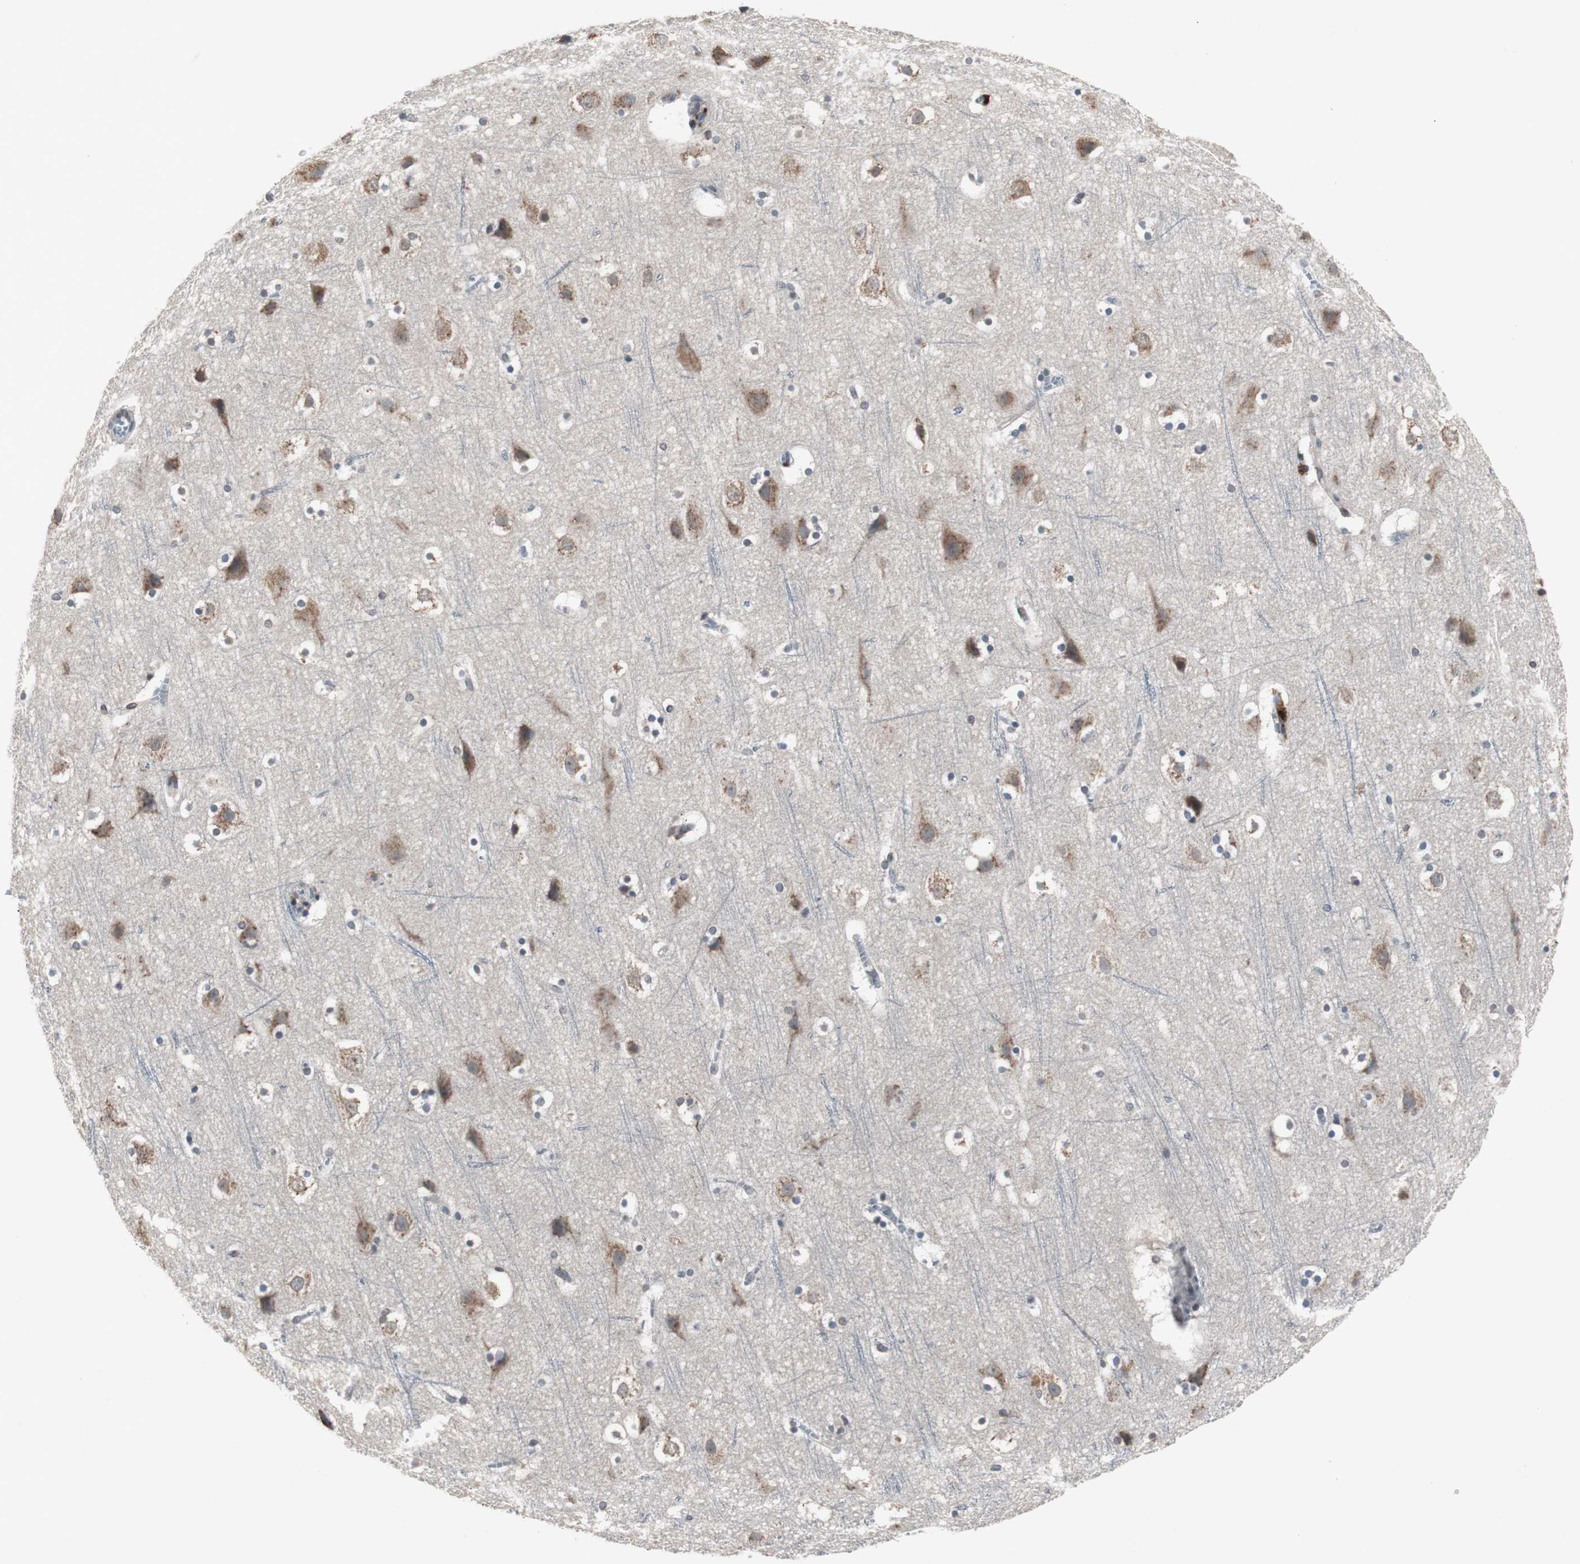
{"staining": {"intensity": "negative", "quantity": "none", "location": "none"}, "tissue": "cerebral cortex", "cell_type": "Endothelial cells", "image_type": "normal", "snomed": [{"axis": "morphology", "description": "Normal tissue, NOS"}, {"axis": "topography", "description": "Cerebral cortex"}], "caption": "The IHC image has no significant expression in endothelial cells of cerebral cortex.", "gene": "ZNF396", "patient": {"sex": "male", "age": 45}}